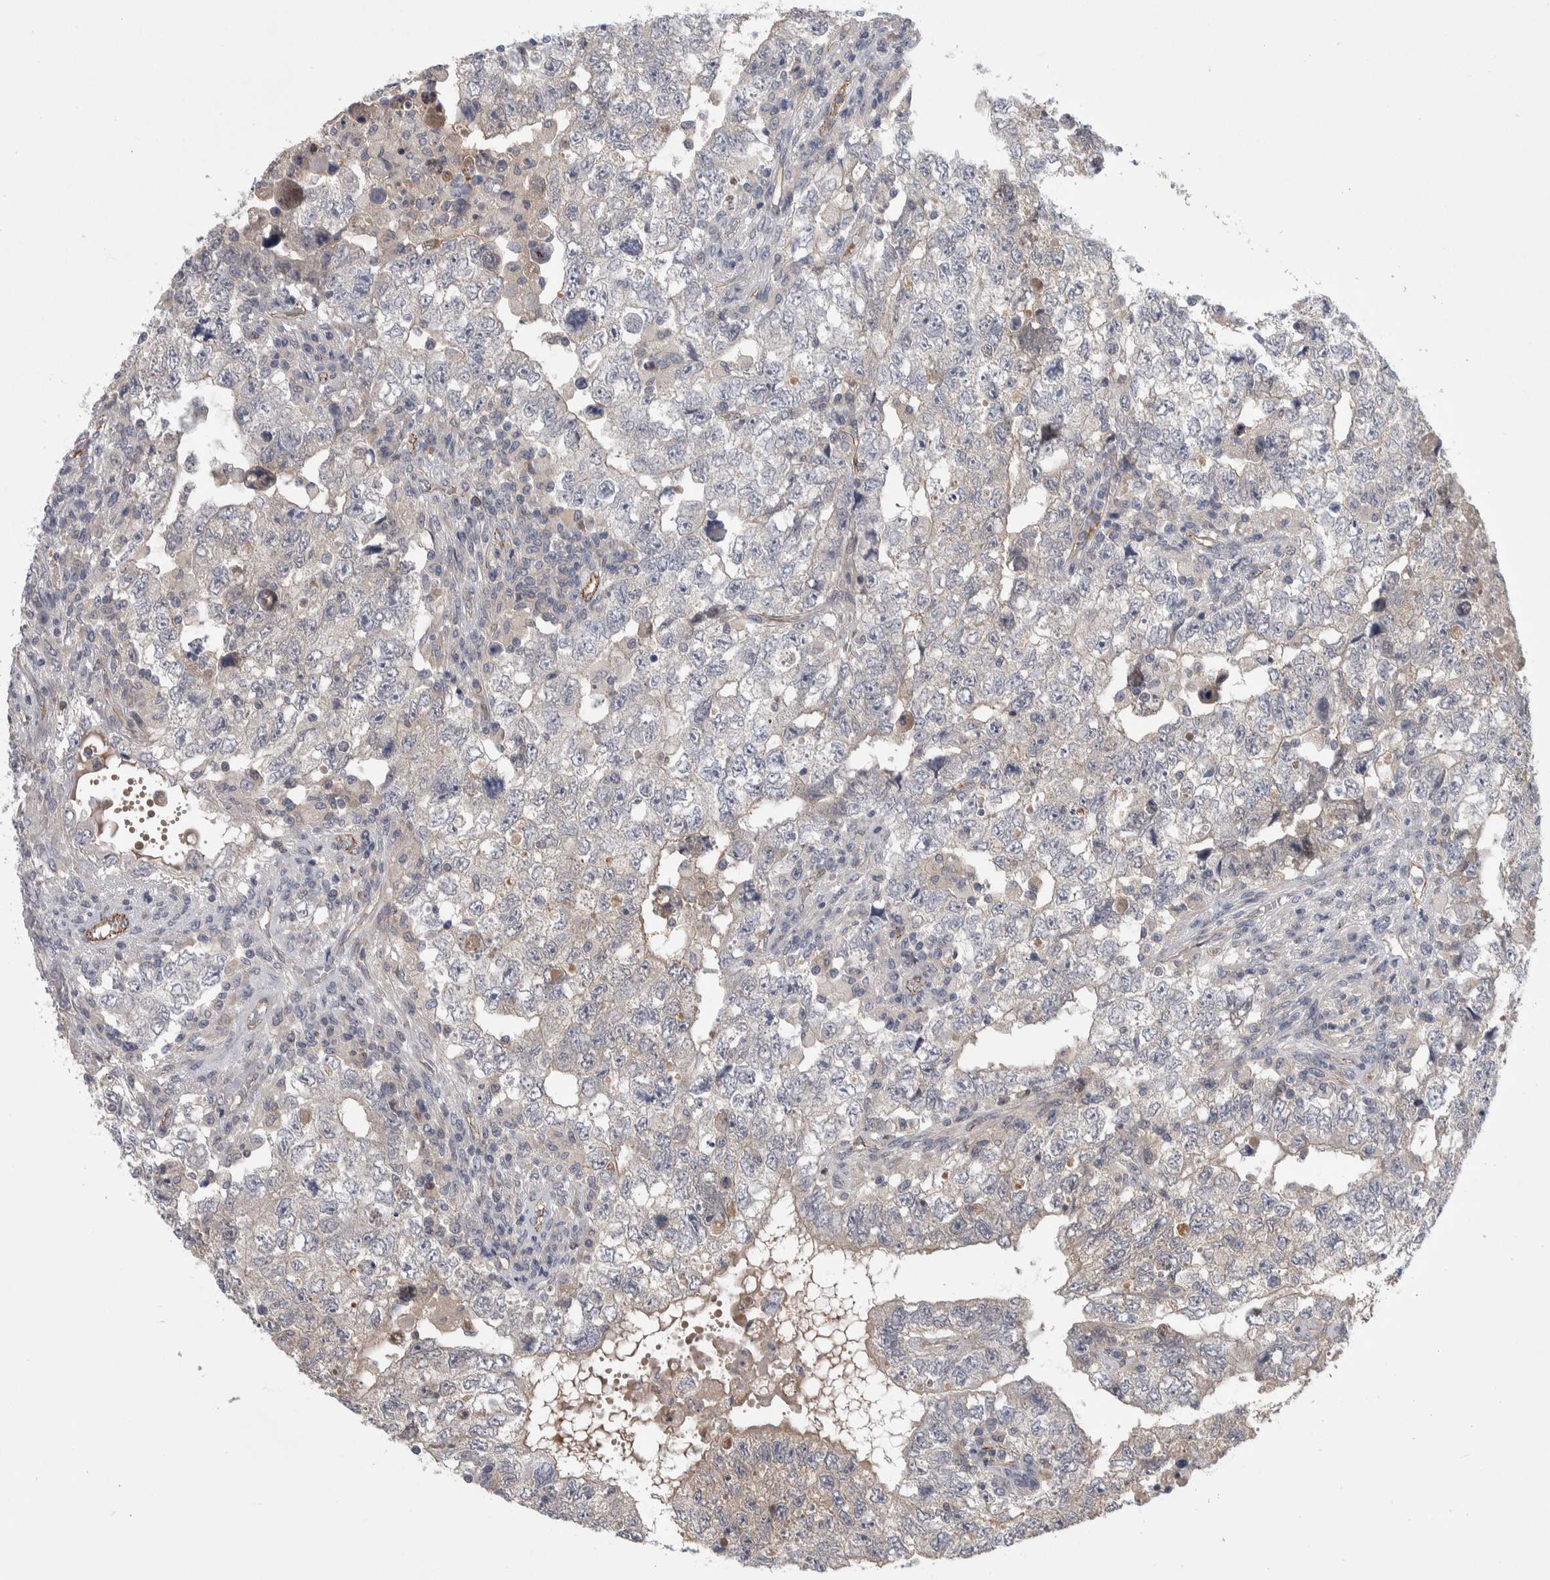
{"staining": {"intensity": "negative", "quantity": "none", "location": "none"}, "tissue": "testis cancer", "cell_type": "Tumor cells", "image_type": "cancer", "snomed": [{"axis": "morphology", "description": "Carcinoma, Embryonal, NOS"}, {"axis": "topography", "description": "Testis"}], "caption": "High magnification brightfield microscopy of embryonal carcinoma (testis) stained with DAB (3,3'-diaminobenzidine) (brown) and counterstained with hematoxylin (blue): tumor cells show no significant positivity. The staining was performed using DAB (3,3'-diaminobenzidine) to visualize the protein expression in brown, while the nuclei were stained in blue with hematoxylin (Magnification: 20x).", "gene": "ZNF862", "patient": {"sex": "male", "age": 36}}